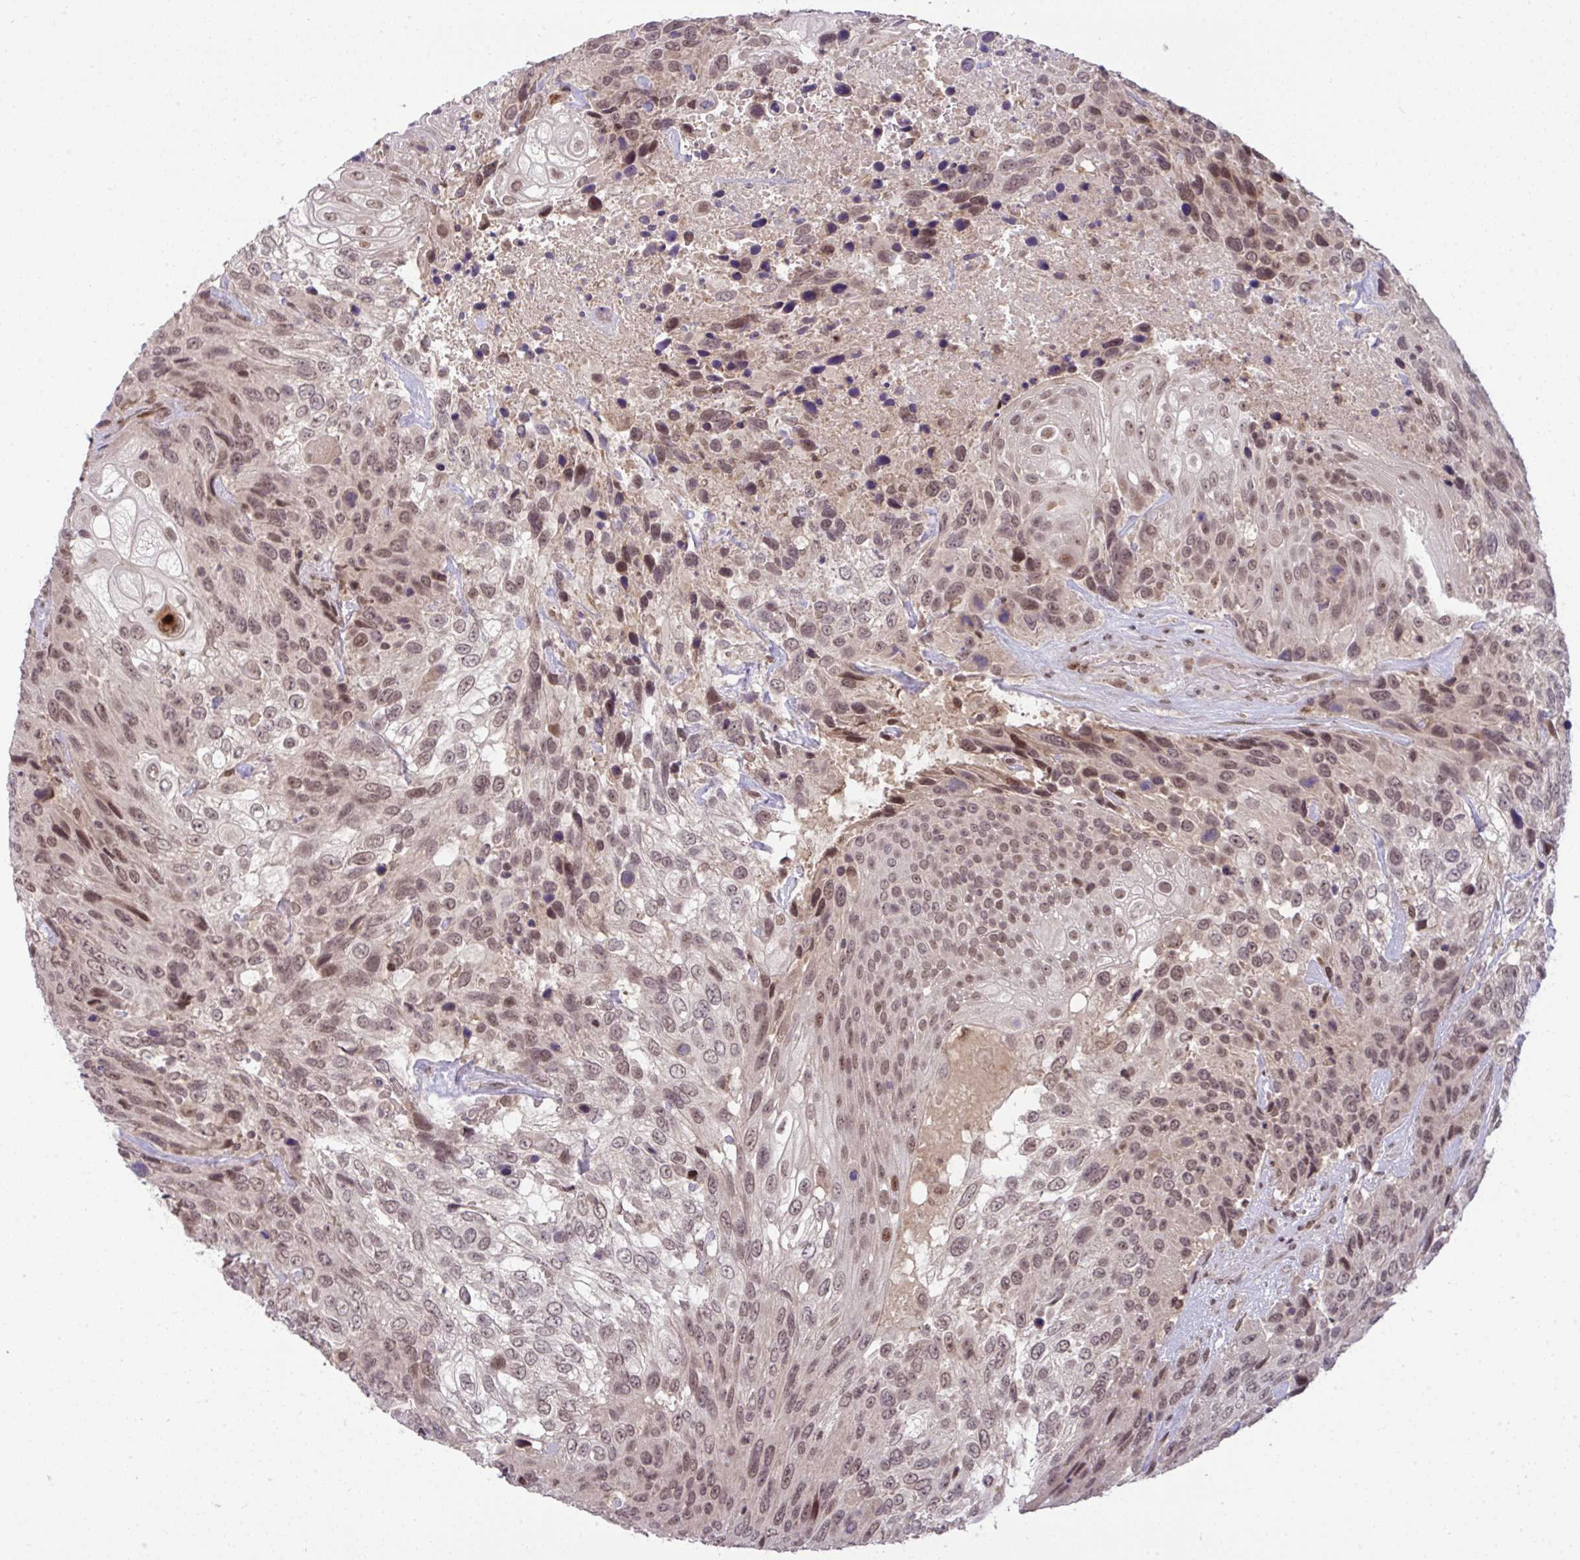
{"staining": {"intensity": "moderate", "quantity": ">75%", "location": "nuclear"}, "tissue": "urothelial cancer", "cell_type": "Tumor cells", "image_type": "cancer", "snomed": [{"axis": "morphology", "description": "Urothelial carcinoma, High grade"}, {"axis": "topography", "description": "Urinary bladder"}], "caption": "High-power microscopy captured an IHC photomicrograph of urothelial carcinoma (high-grade), revealing moderate nuclear staining in approximately >75% of tumor cells.", "gene": "KLF2", "patient": {"sex": "female", "age": 70}}